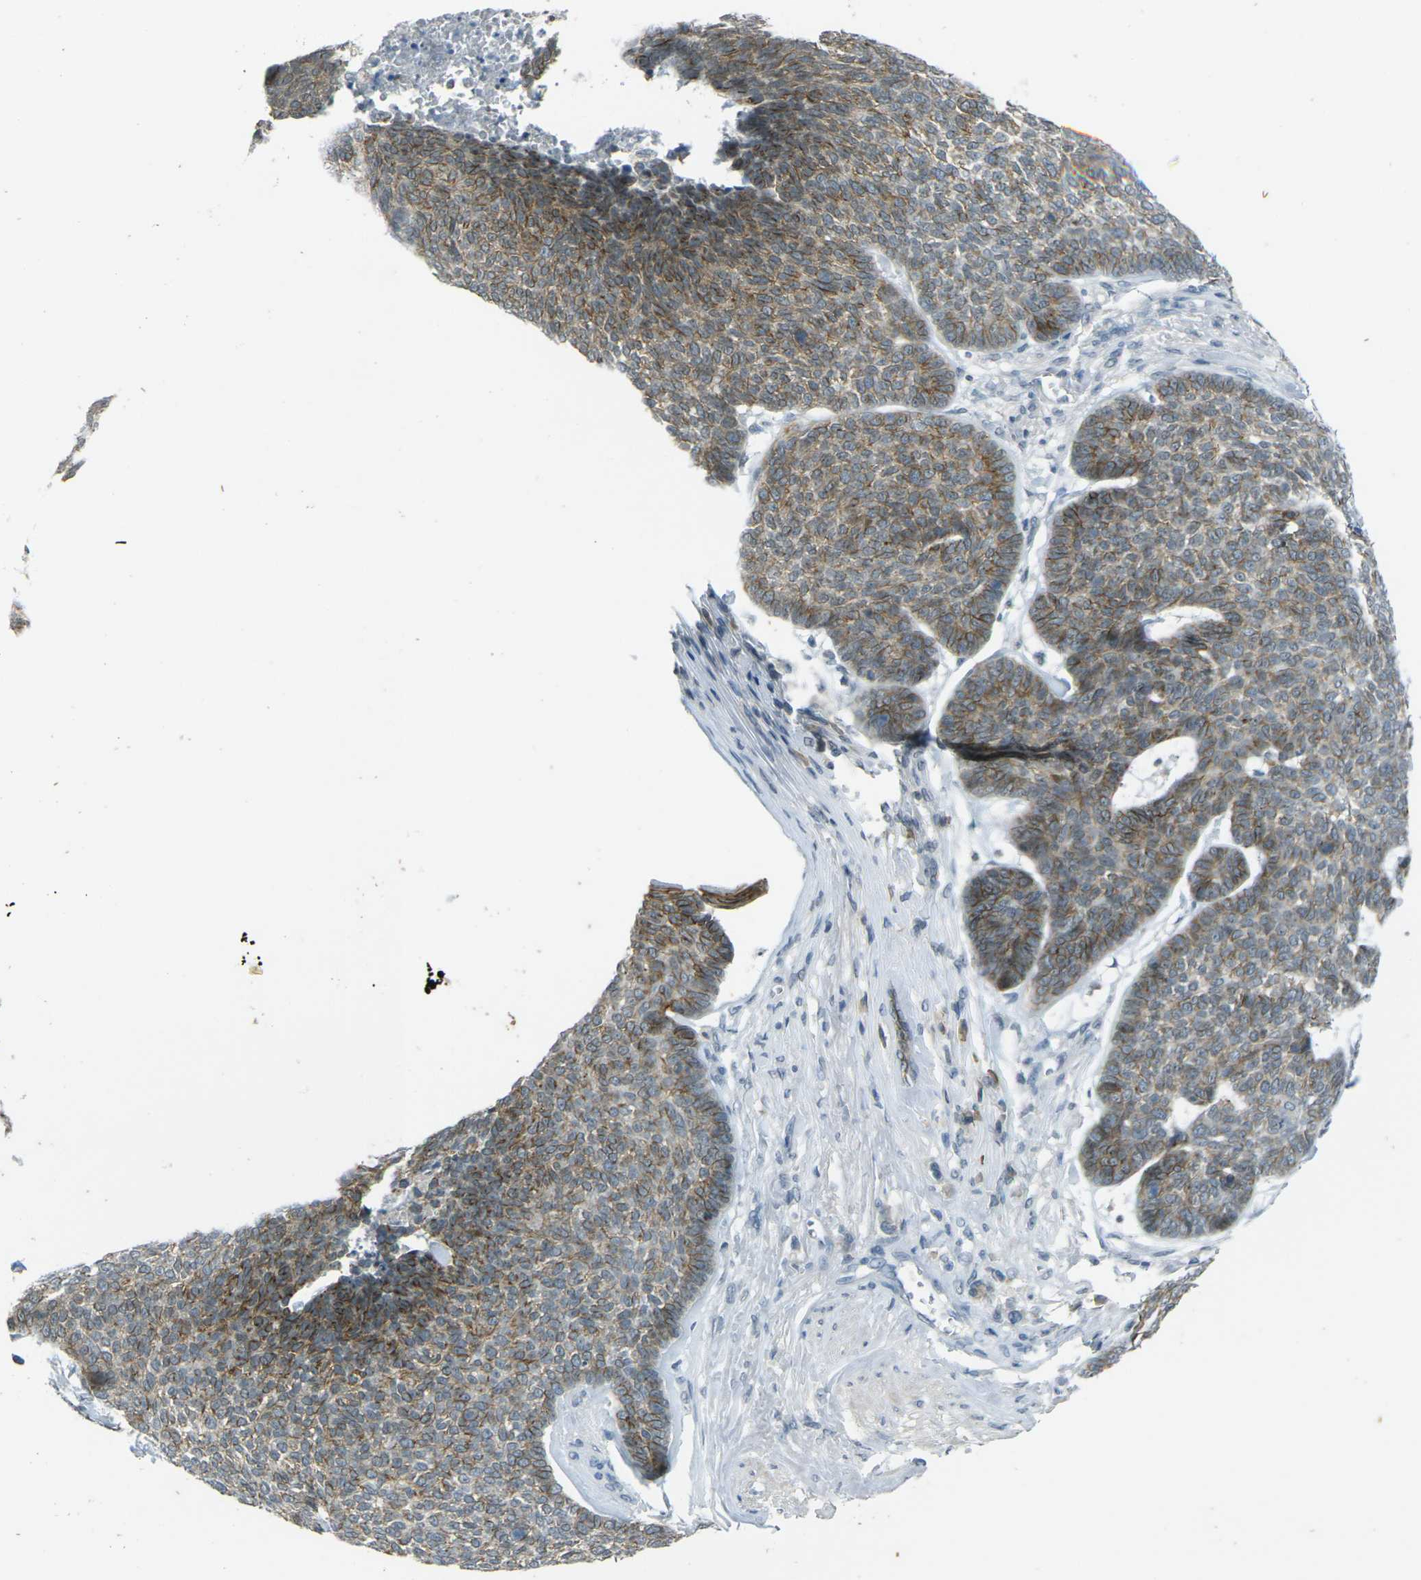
{"staining": {"intensity": "moderate", "quantity": ">75%", "location": "cytoplasmic/membranous"}, "tissue": "skin cancer", "cell_type": "Tumor cells", "image_type": "cancer", "snomed": [{"axis": "morphology", "description": "Basal cell carcinoma"}, {"axis": "topography", "description": "Skin"}], "caption": "Immunohistochemistry histopathology image of skin cancer stained for a protein (brown), which shows medium levels of moderate cytoplasmic/membranous positivity in about >75% of tumor cells.", "gene": "SPTBN2", "patient": {"sex": "male", "age": 84}}